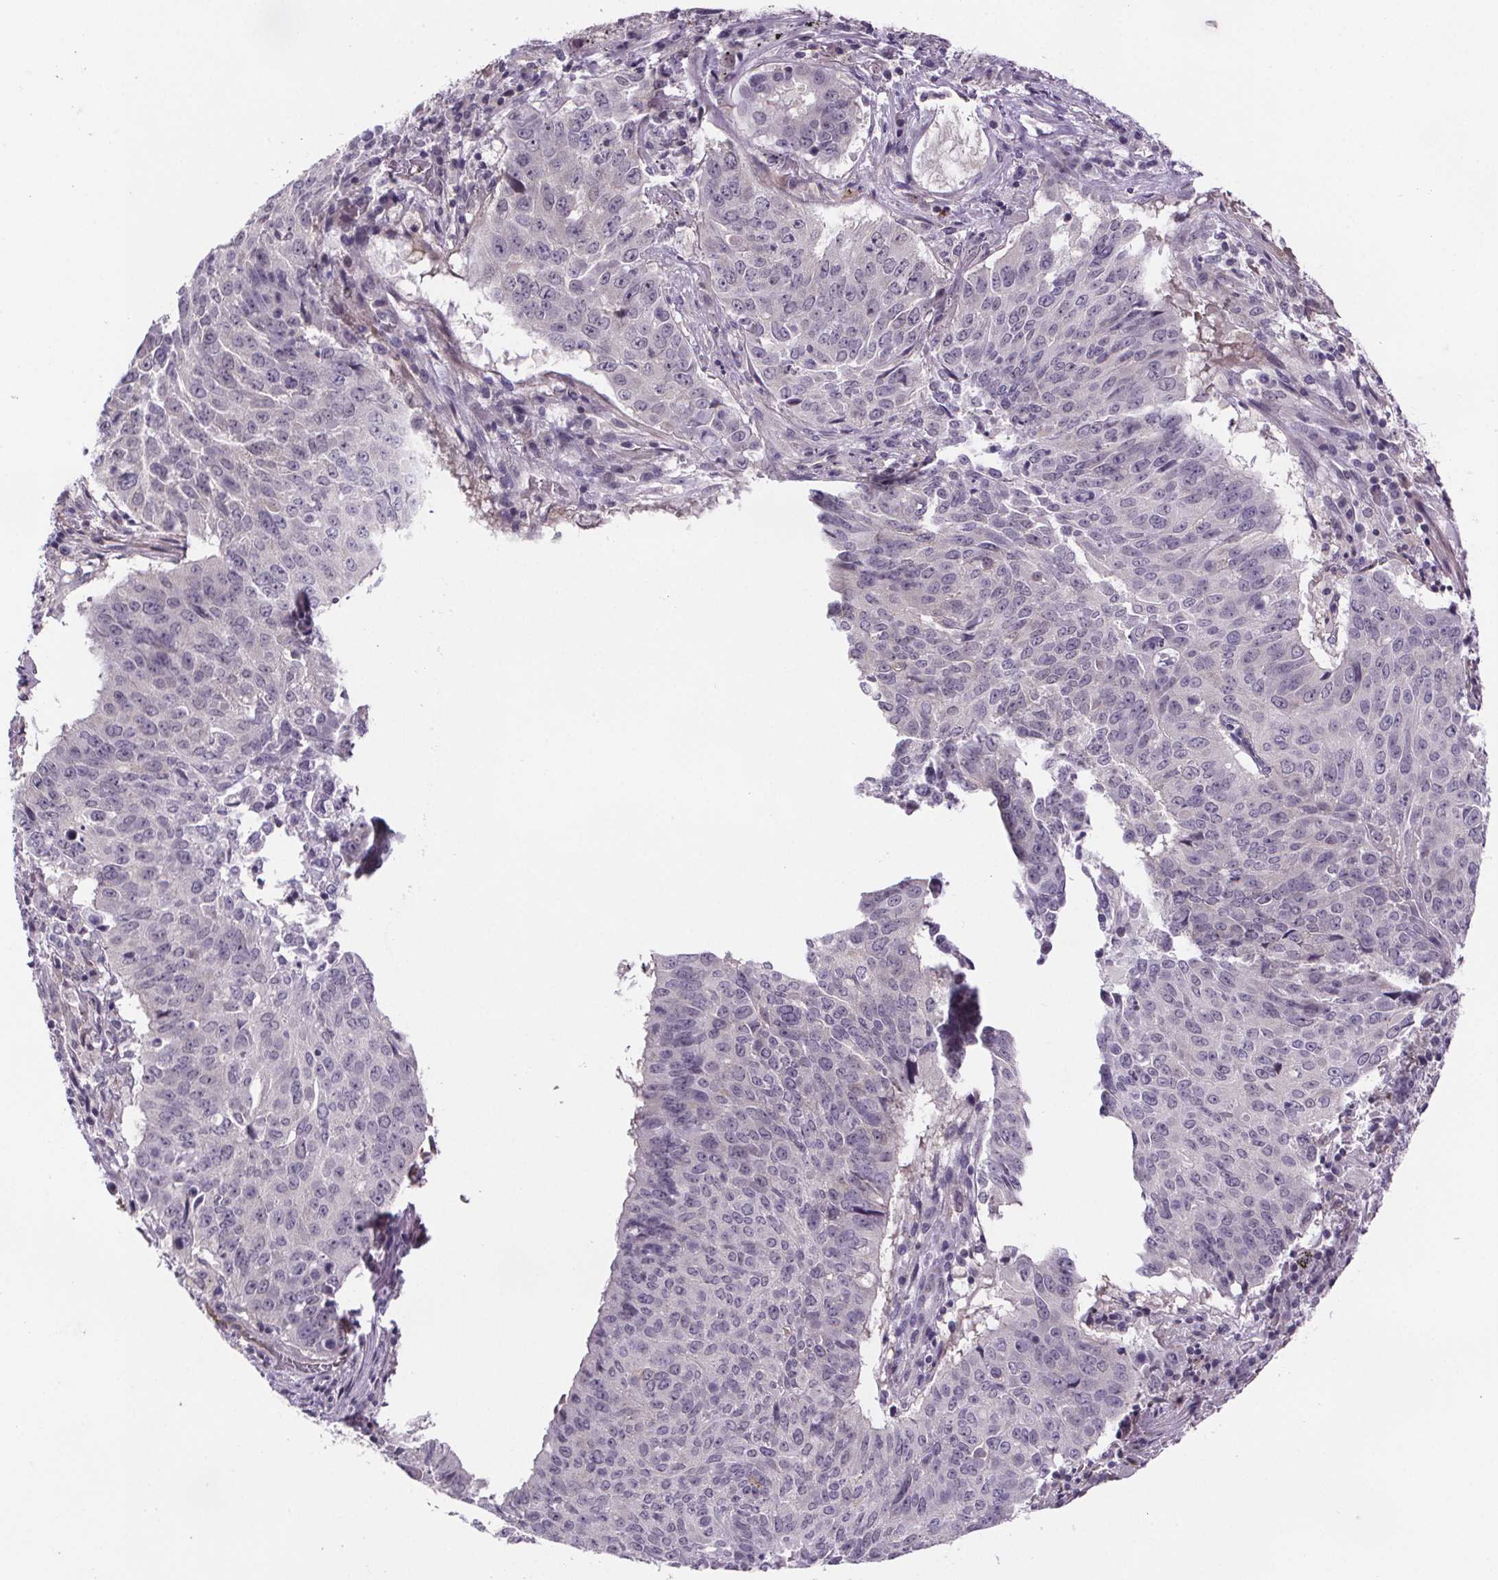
{"staining": {"intensity": "negative", "quantity": "none", "location": "none"}, "tissue": "lung cancer", "cell_type": "Tumor cells", "image_type": "cancer", "snomed": [{"axis": "morphology", "description": "Normal tissue, NOS"}, {"axis": "morphology", "description": "Squamous cell carcinoma, NOS"}, {"axis": "topography", "description": "Bronchus"}, {"axis": "topography", "description": "Lung"}], "caption": "Immunohistochemistry of human lung cancer (squamous cell carcinoma) demonstrates no positivity in tumor cells. (Brightfield microscopy of DAB (3,3'-diaminobenzidine) IHC at high magnification).", "gene": "TTC12", "patient": {"sex": "male", "age": 64}}